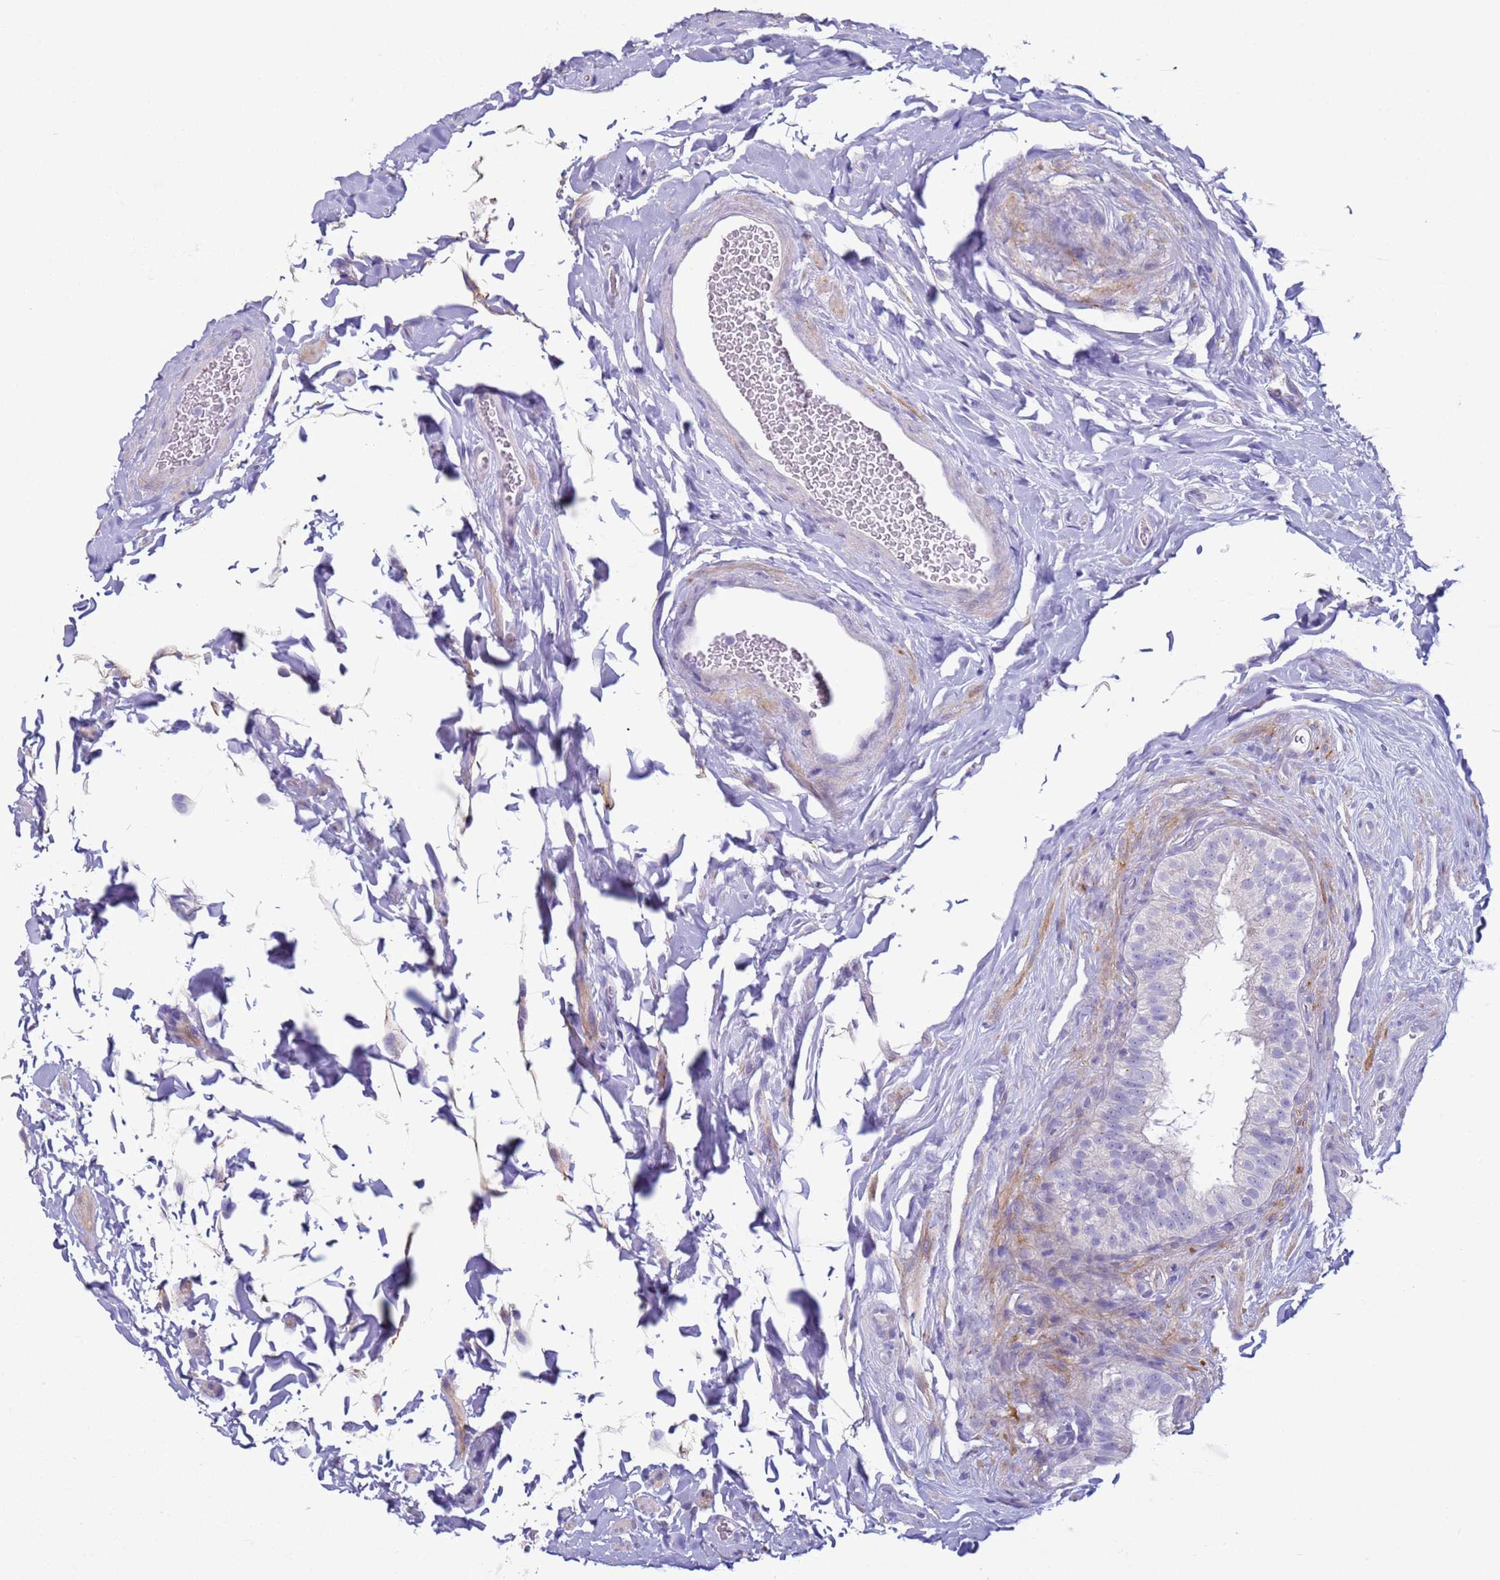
{"staining": {"intensity": "negative", "quantity": "none", "location": "none"}, "tissue": "epididymis", "cell_type": "Glandular cells", "image_type": "normal", "snomed": [{"axis": "morphology", "description": "Normal tissue, NOS"}, {"axis": "topography", "description": "Epididymis"}], "caption": "This is a micrograph of immunohistochemistry (IHC) staining of normal epididymis, which shows no expression in glandular cells. (DAB (3,3'-diaminobenzidine) immunohistochemistry visualized using brightfield microscopy, high magnification).", "gene": "NPAP1", "patient": {"sex": "male", "age": 49}}